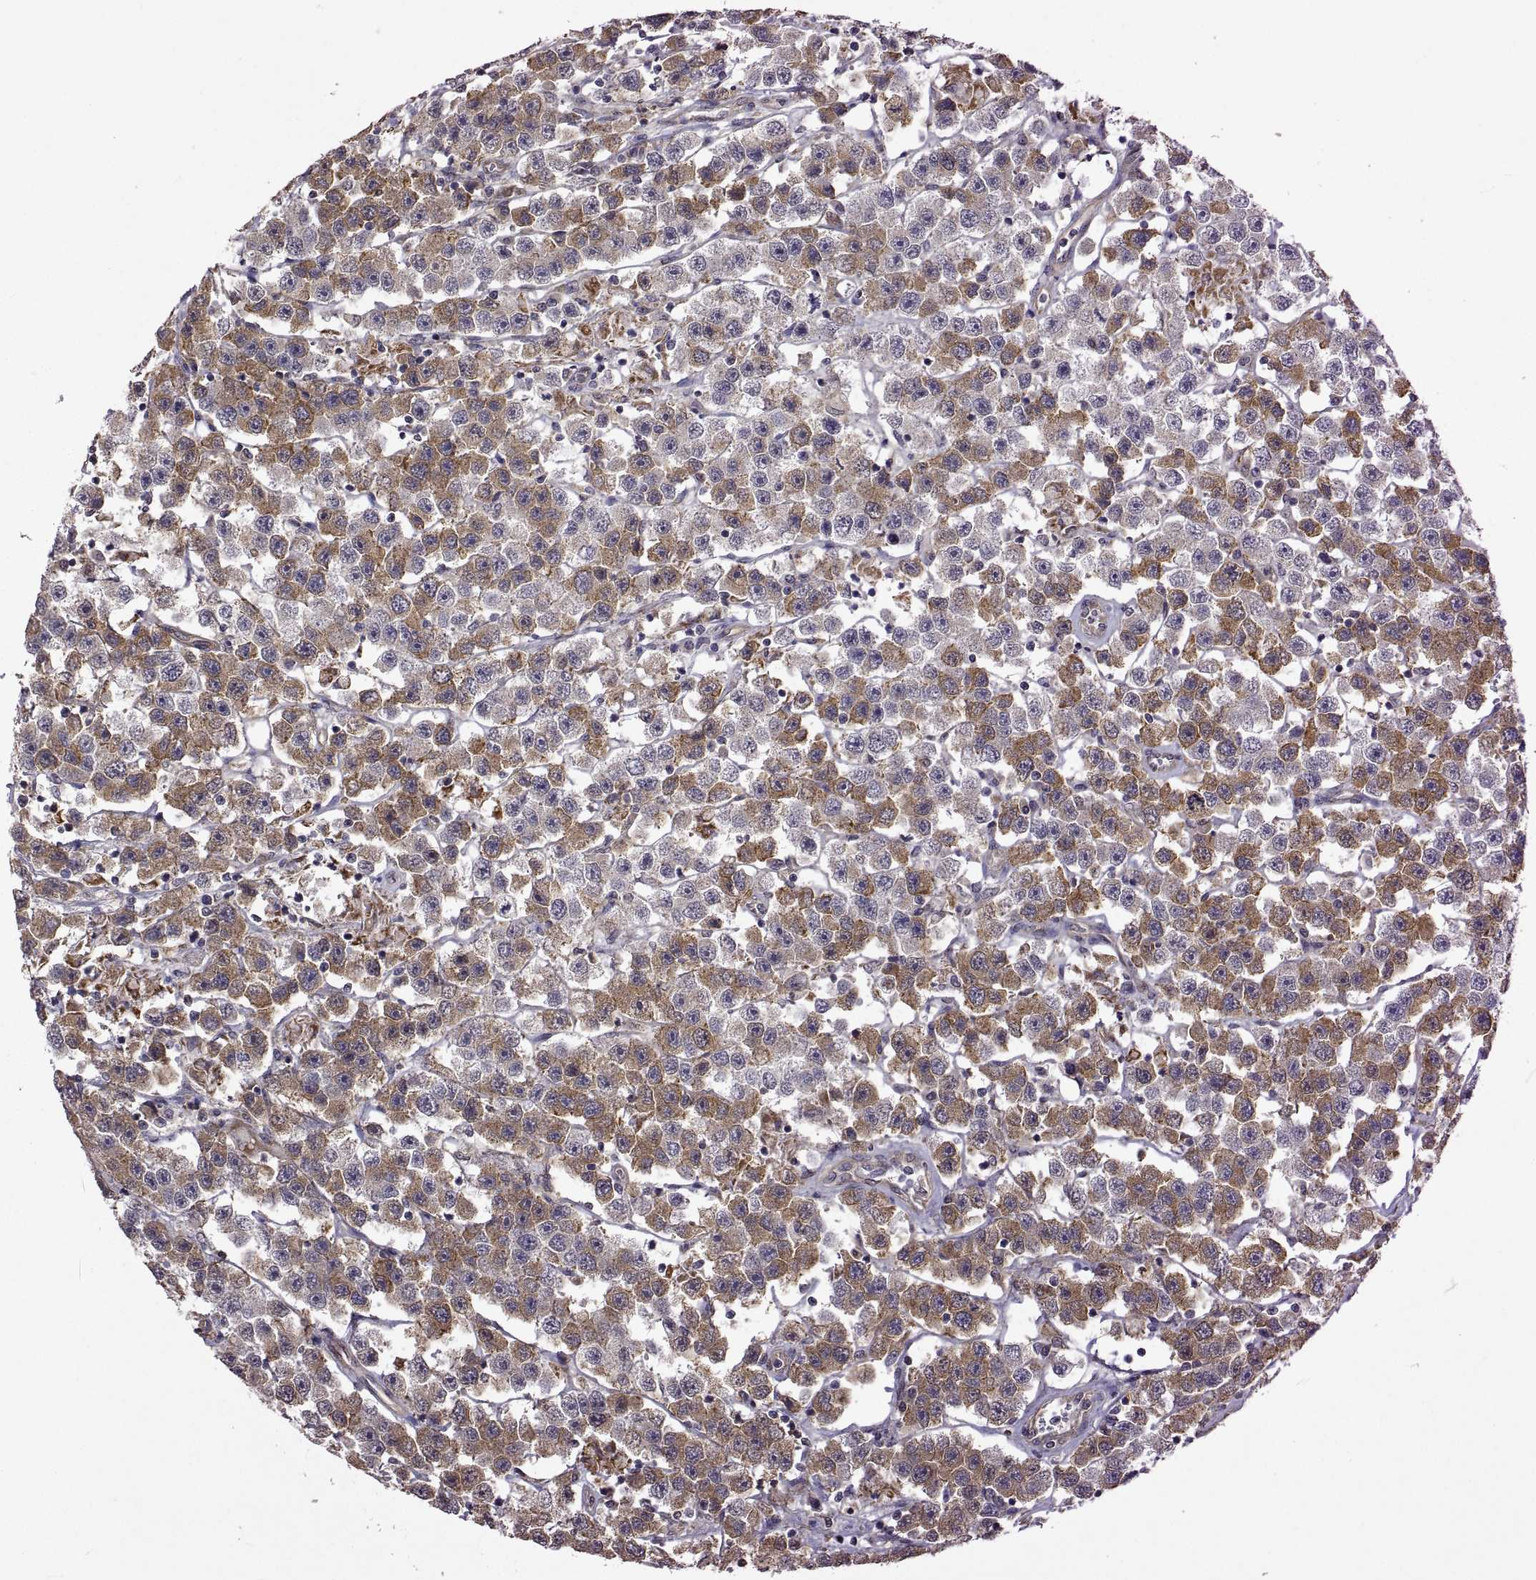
{"staining": {"intensity": "strong", "quantity": "25%-75%", "location": "cytoplasmic/membranous"}, "tissue": "testis cancer", "cell_type": "Tumor cells", "image_type": "cancer", "snomed": [{"axis": "morphology", "description": "Seminoma, NOS"}, {"axis": "topography", "description": "Testis"}], "caption": "An immunohistochemistry histopathology image of neoplastic tissue is shown. Protein staining in brown highlights strong cytoplasmic/membranous positivity in testis seminoma within tumor cells.", "gene": "LAMA1", "patient": {"sex": "male", "age": 45}}